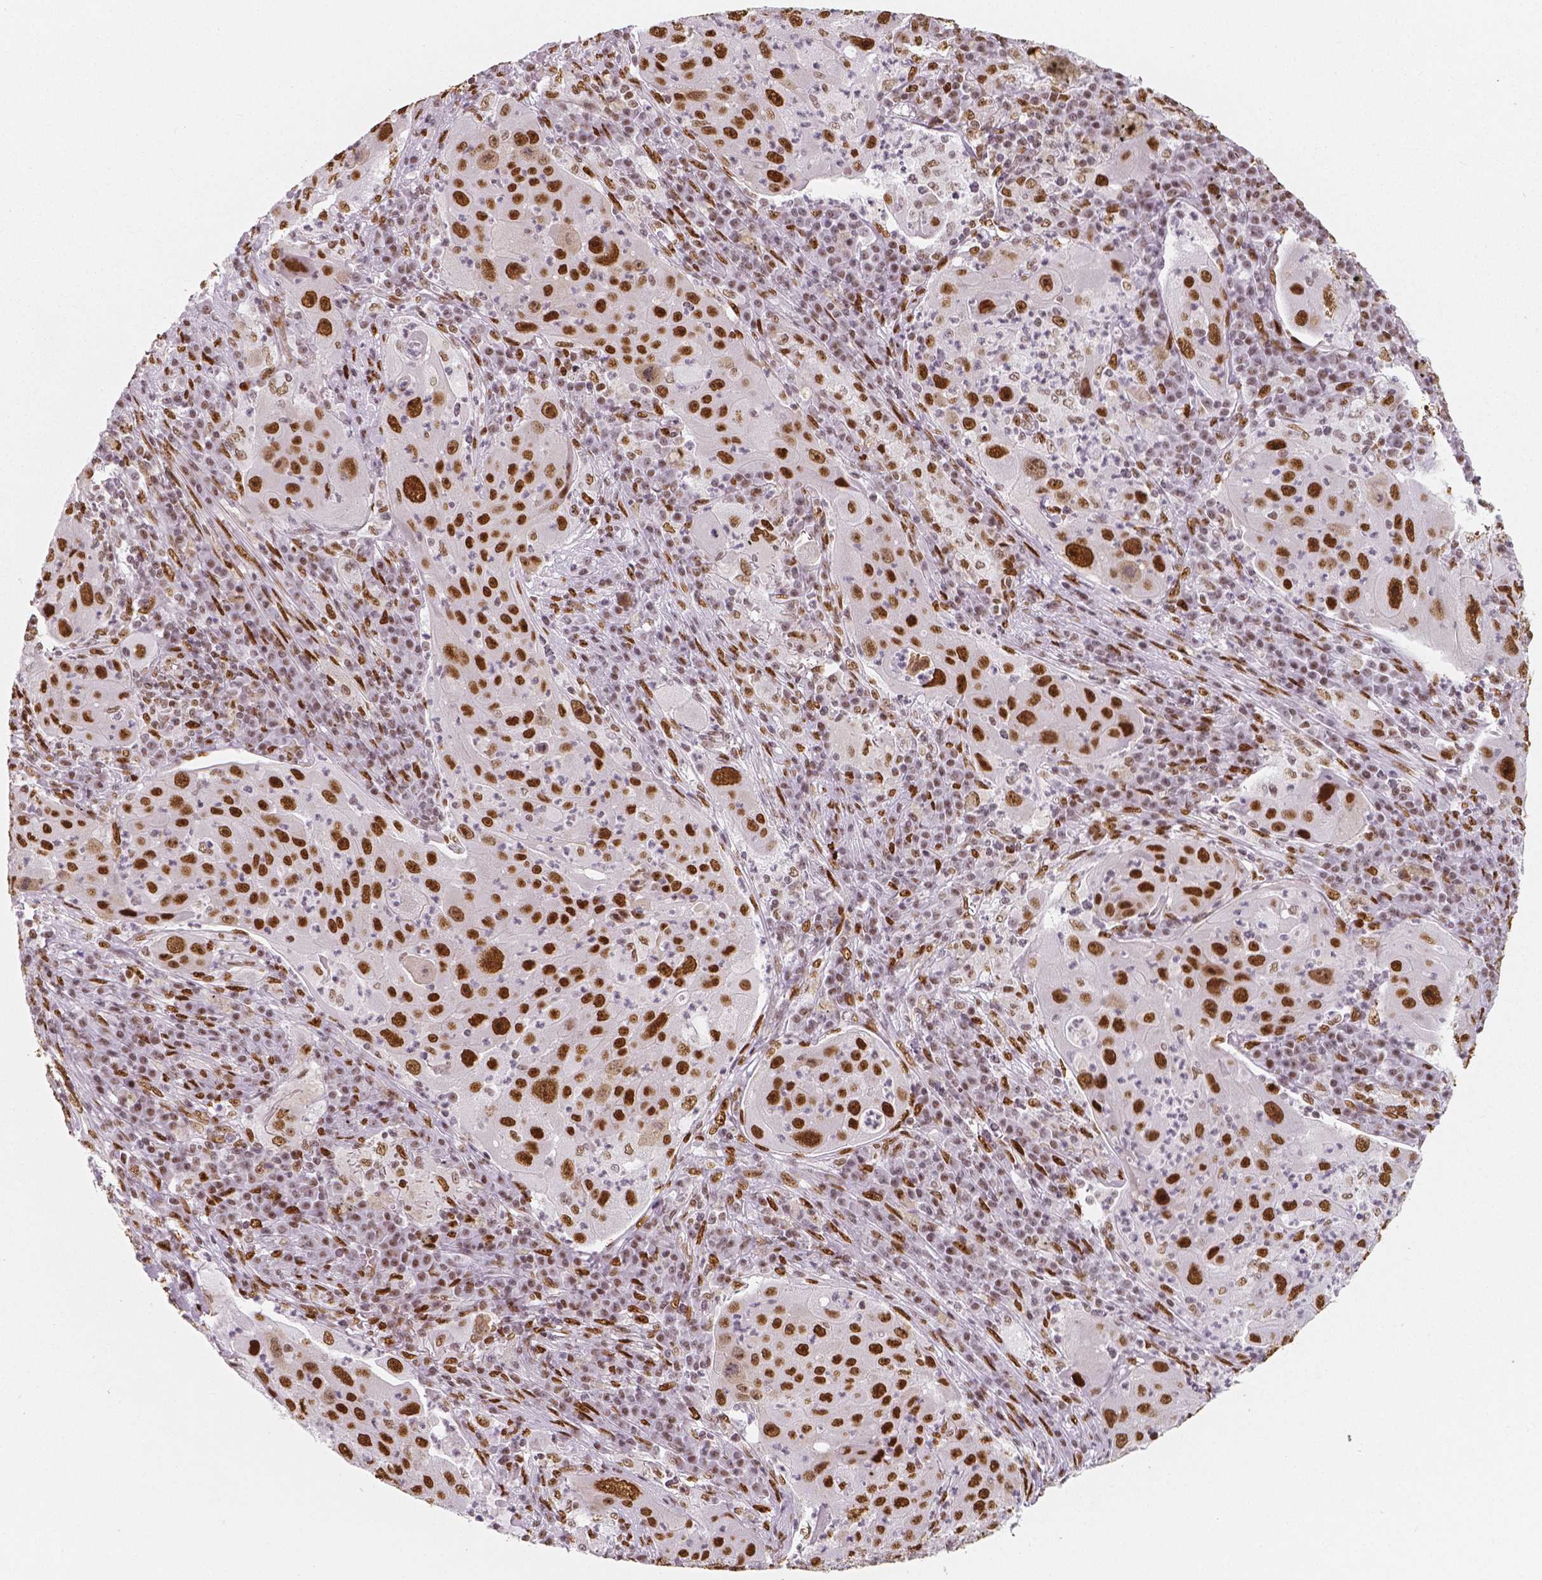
{"staining": {"intensity": "strong", "quantity": ">75%", "location": "nuclear"}, "tissue": "lung cancer", "cell_type": "Tumor cells", "image_type": "cancer", "snomed": [{"axis": "morphology", "description": "Squamous cell carcinoma, NOS"}, {"axis": "topography", "description": "Lung"}], "caption": "This histopathology image reveals squamous cell carcinoma (lung) stained with IHC to label a protein in brown. The nuclear of tumor cells show strong positivity for the protein. Nuclei are counter-stained blue.", "gene": "NUCKS1", "patient": {"sex": "female", "age": 59}}